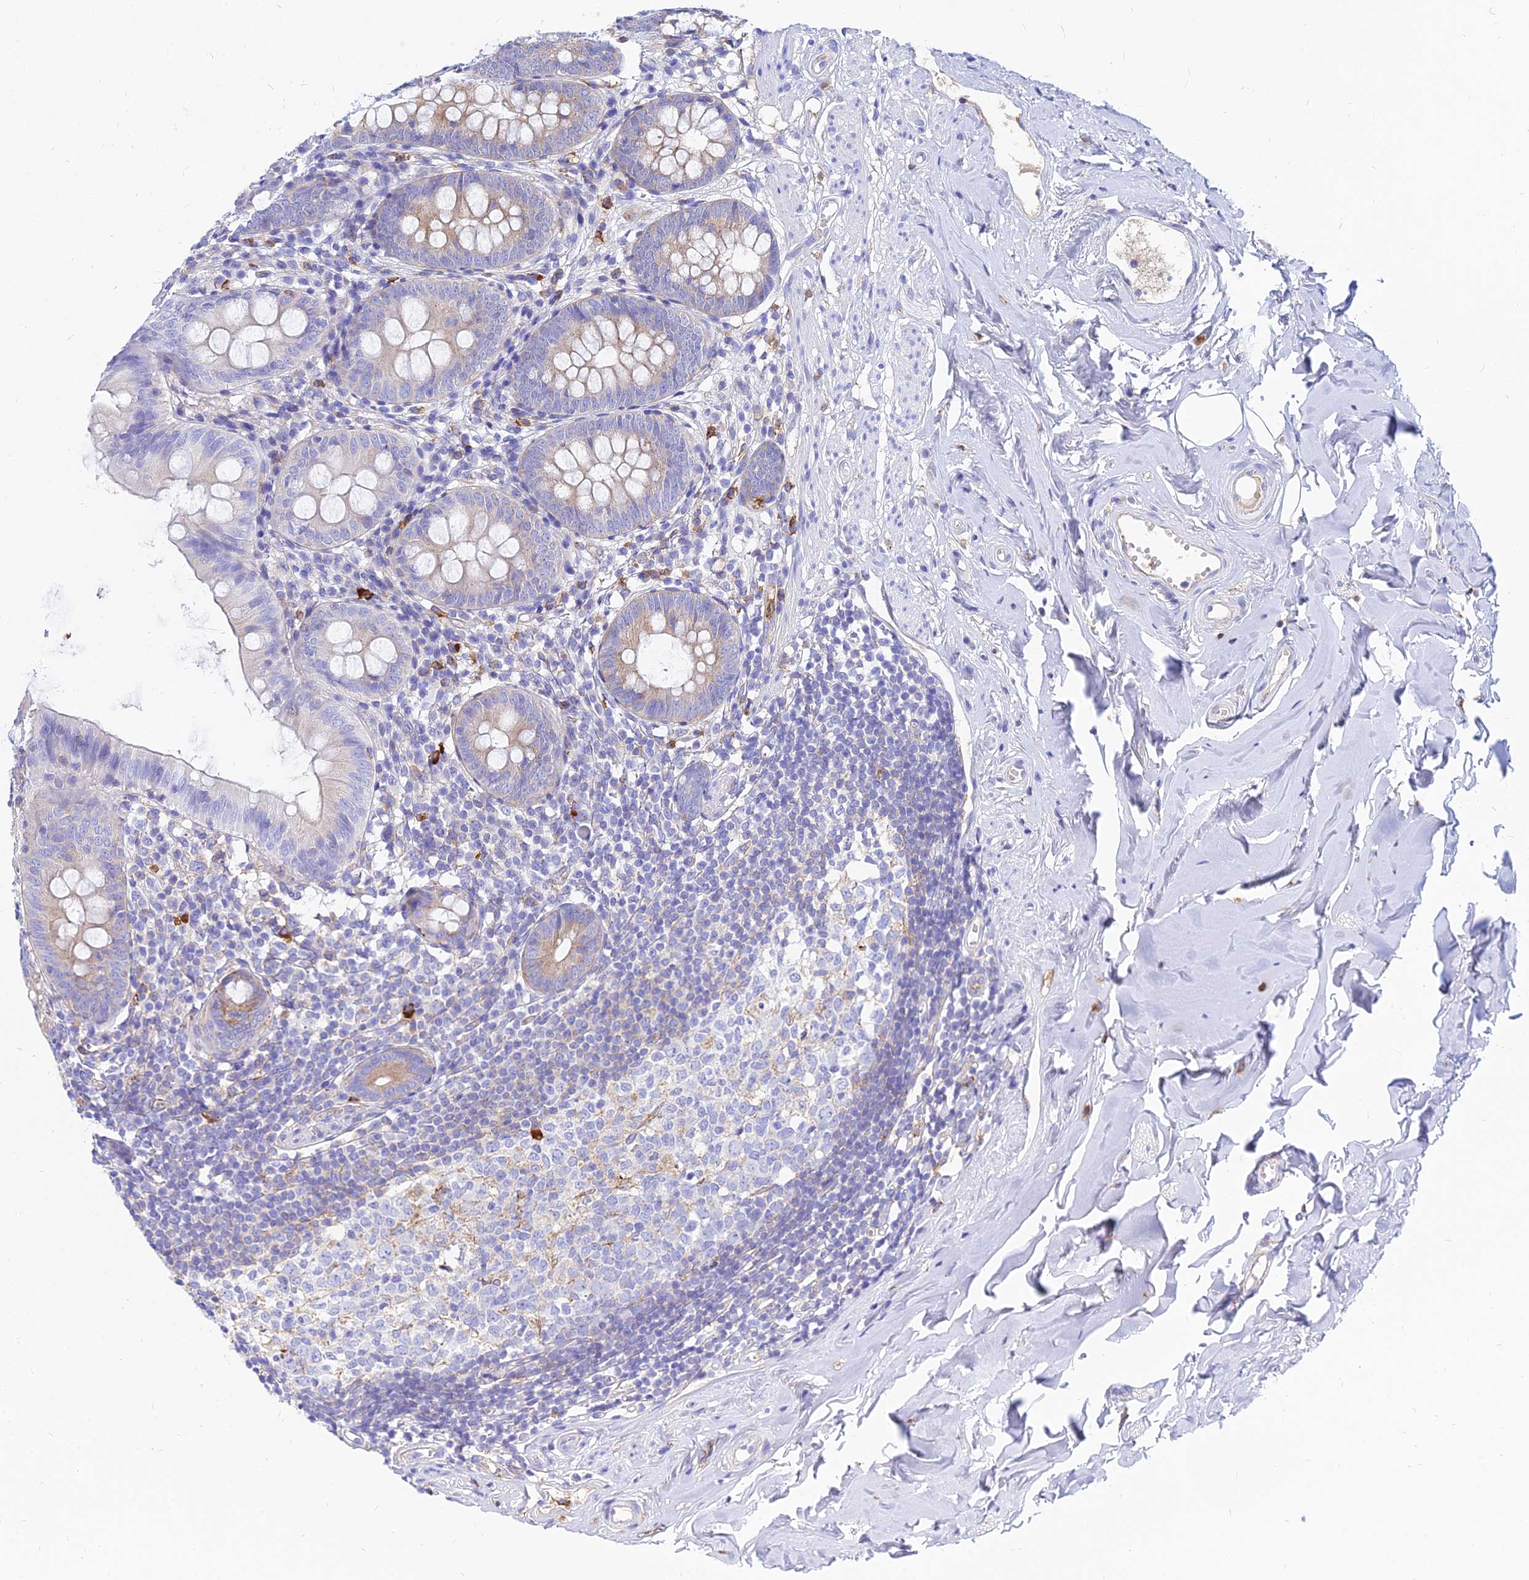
{"staining": {"intensity": "weak", "quantity": "25%-75%", "location": "cytoplasmic/membranous"}, "tissue": "appendix", "cell_type": "Glandular cells", "image_type": "normal", "snomed": [{"axis": "morphology", "description": "Normal tissue, NOS"}, {"axis": "topography", "description": "Appendix"}], "caption": "Appendix stained with a protein marker reveals weak staining in glandular cells.", "gene": "AGTRAP", "patient": {"sex": "female", "age": 51}}